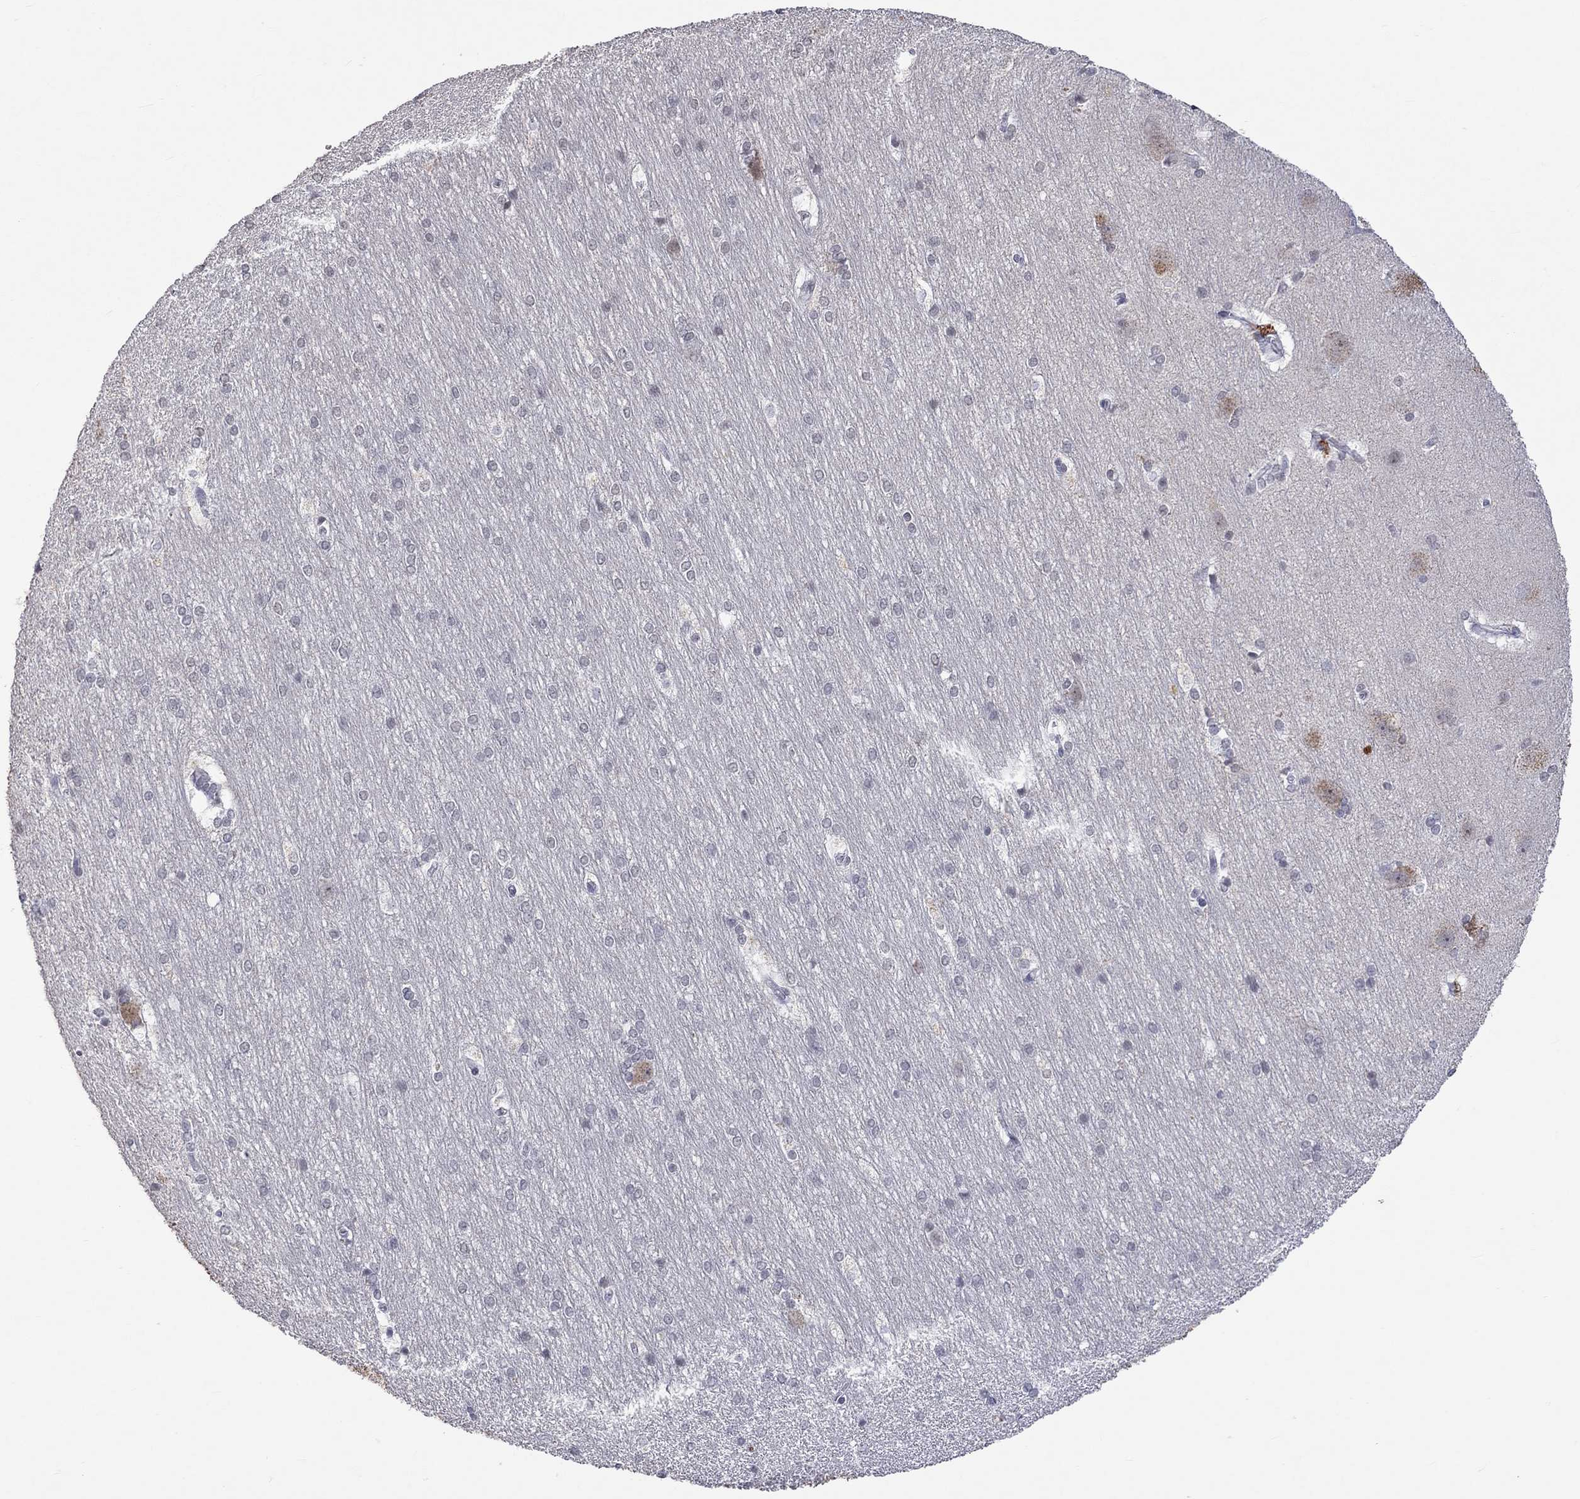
{"staining": {"intensity": "negative", "quantity": "none", "location": "none"}, "tissue": "hippocampus", "cell_type": "Glial cells", "image_type": "normal", "snomed": [{"axis": "morphology", "description": "Normal tissue, NOS"}, {"axis": "topography", "description": "Cerebral cortex"}, {"axis": "topography", "description": "Hippocampus"}], "caption": "Glial cells are negative for brown protein staining in benign hippocampus. (DAB immunohistochemistry with hematoxylin counter stain).", "gene": "TMEM143", "patient": {"sex": "female", "age": 19}}